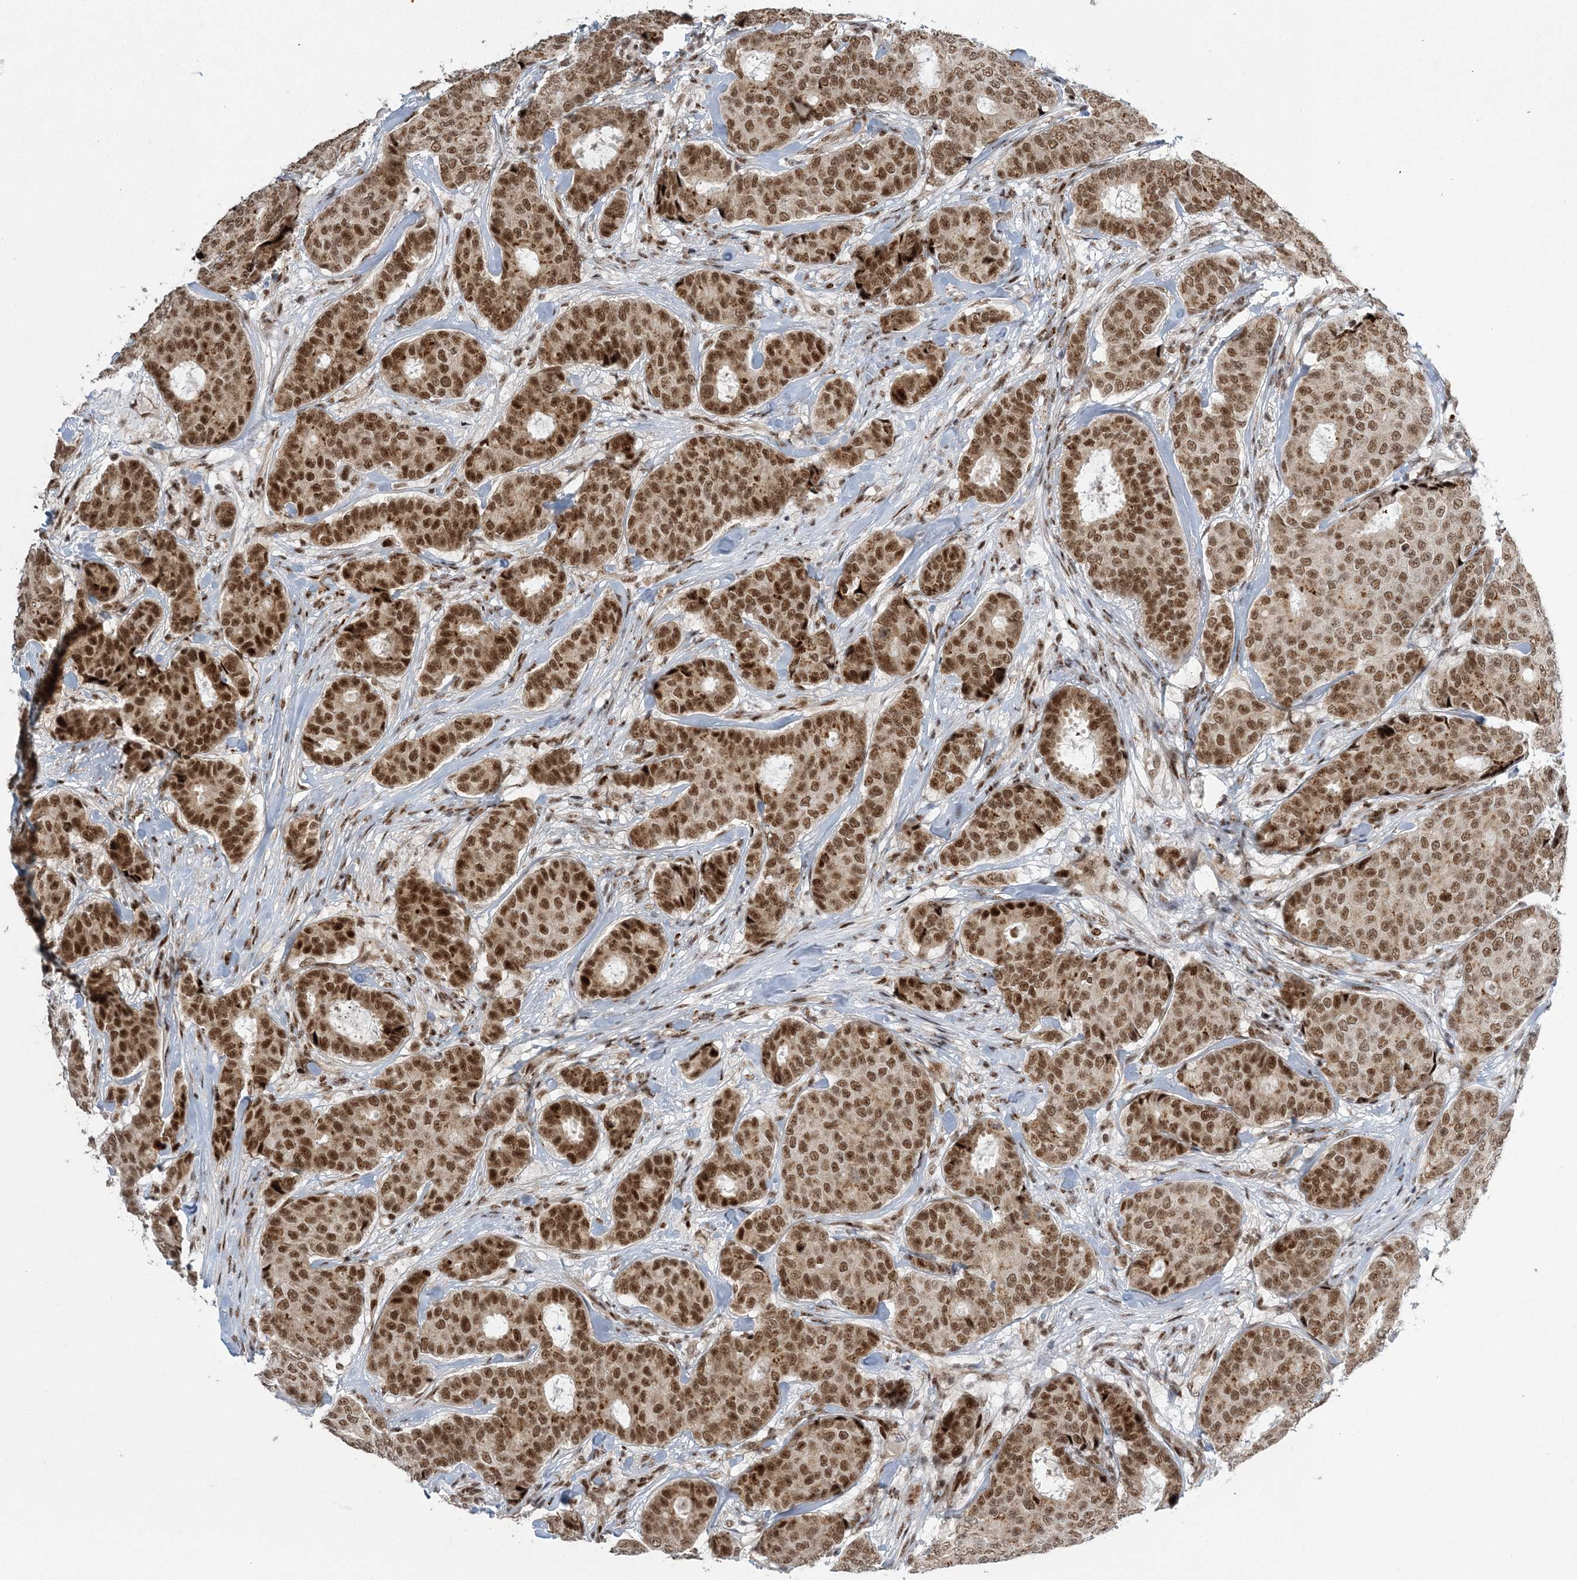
{"staining": {"intensity": "strong", "quantity": ">75%", "location": "nuclear"}, "tissue": "breast cancer", "cell_type": "Tumor cells", "image_type": "cancer", "snomed": [{"axis": "morphology", "description": "Duct carcinoma"}, {"axis": "topography", "description": "Breast"}], "caption": "Approximately >75% of tumor cells in human breast cancer (intraductal carcinoma) display strong nuclear protein expression as visualized by brown immunohistochemical staining.", "gene": "CWC22", "patient": {"sex": "female", "age": 75}}